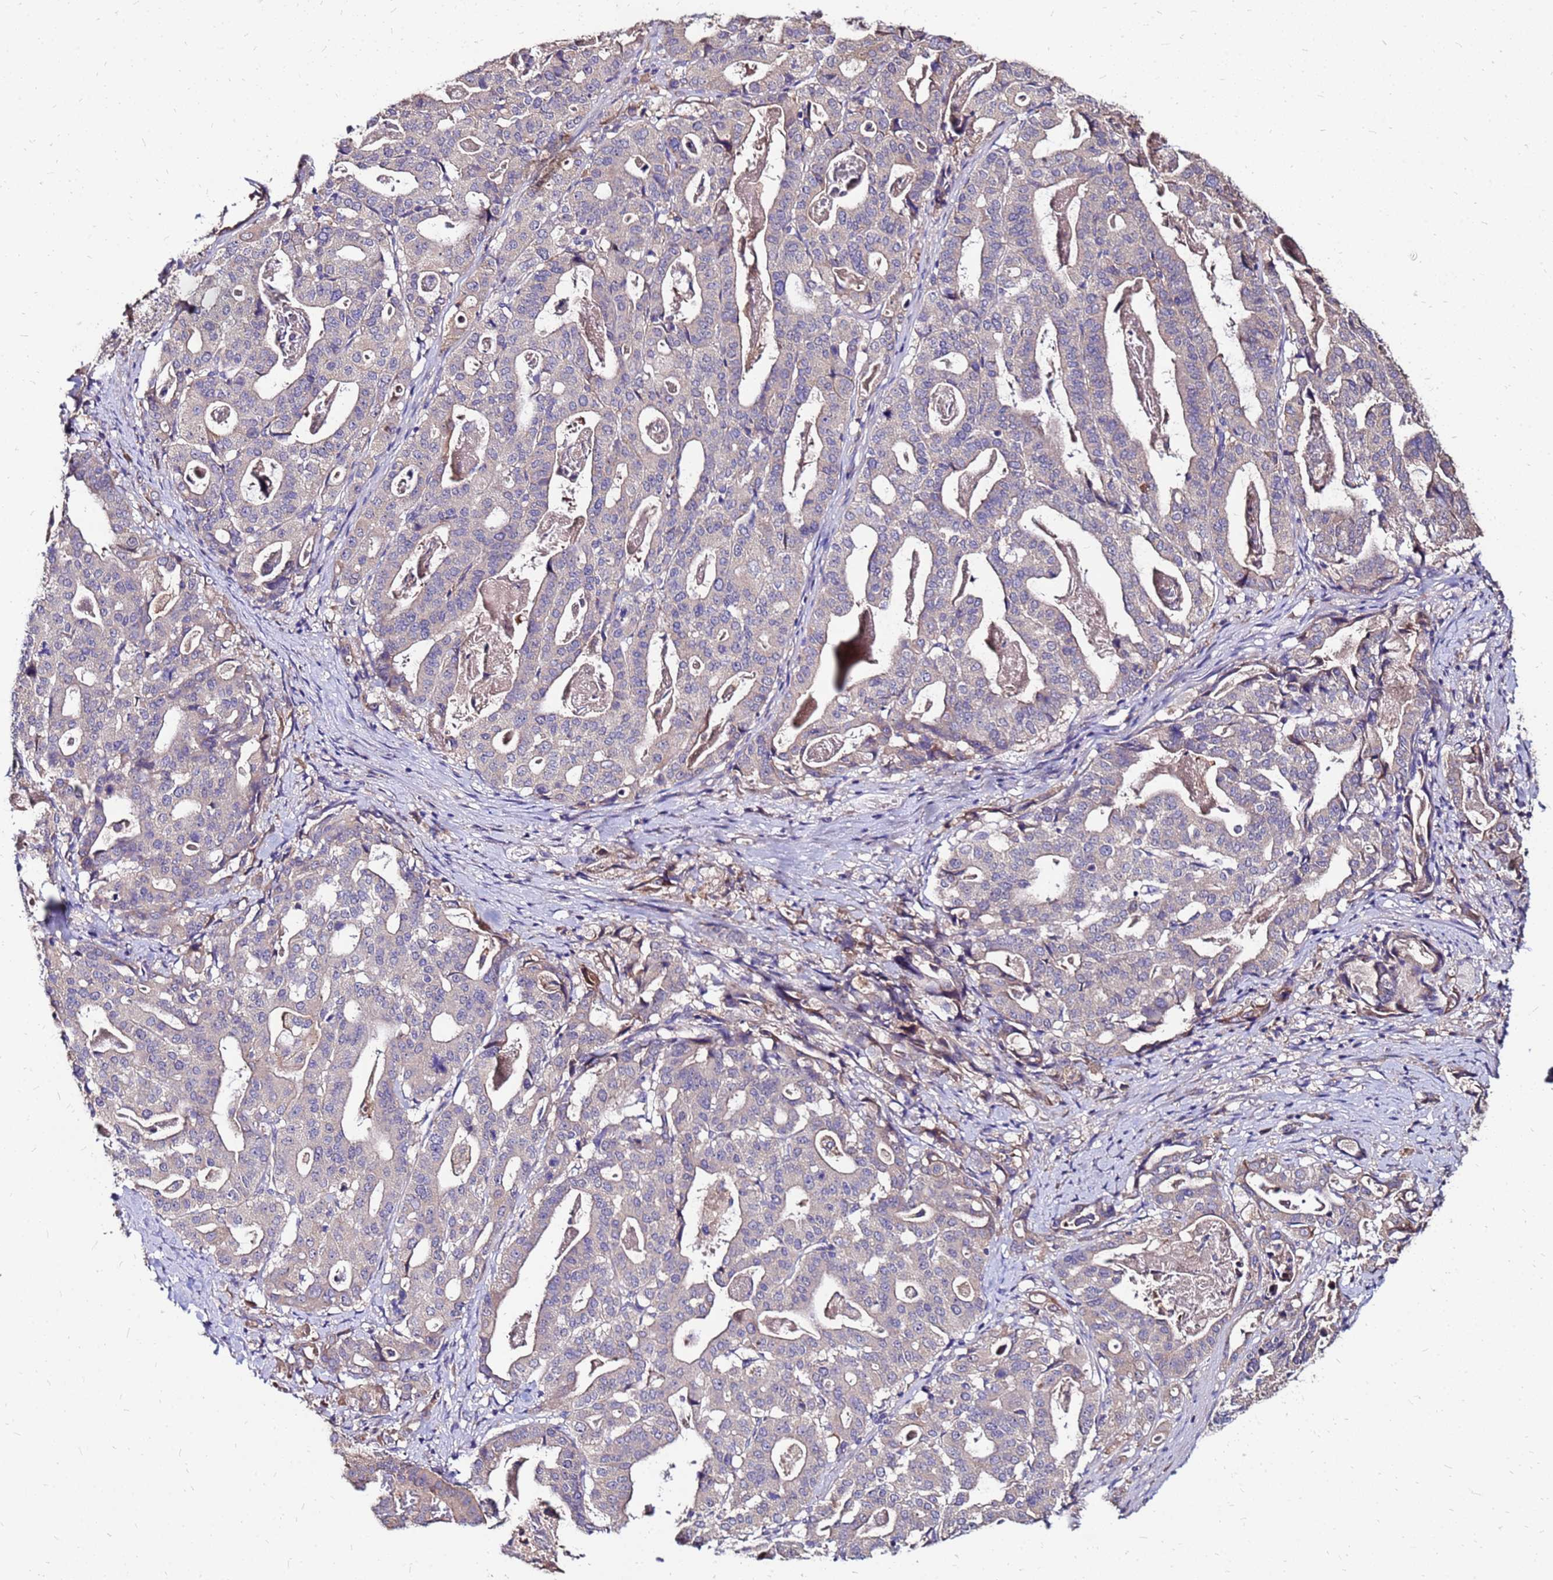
{"staining": {"intensity": "negative", "quantity": "none", "location": "none"}, "tissue": "stomach cancer", "cell_type": "Tumor cells", "image_type": "cancer", "snomed": [{"axis": "morphology", "description": "Adenocarcinoma, NOS"}, {"axis": "topography", "description": "Stomach"}], "caption": "Adenocarcinoma (stomach) was stained to show a protein in brown. There is no significant positivity in tumor cells. (Stains: DAB (3,3'-diaminobenzidine) immunohistochemistry with hematoxylin counter stain, Microscopy: brightfield microscopy at high magnification).", "gene": "ARHGEF5", "patient": {"sex": "male", "age": 48}}